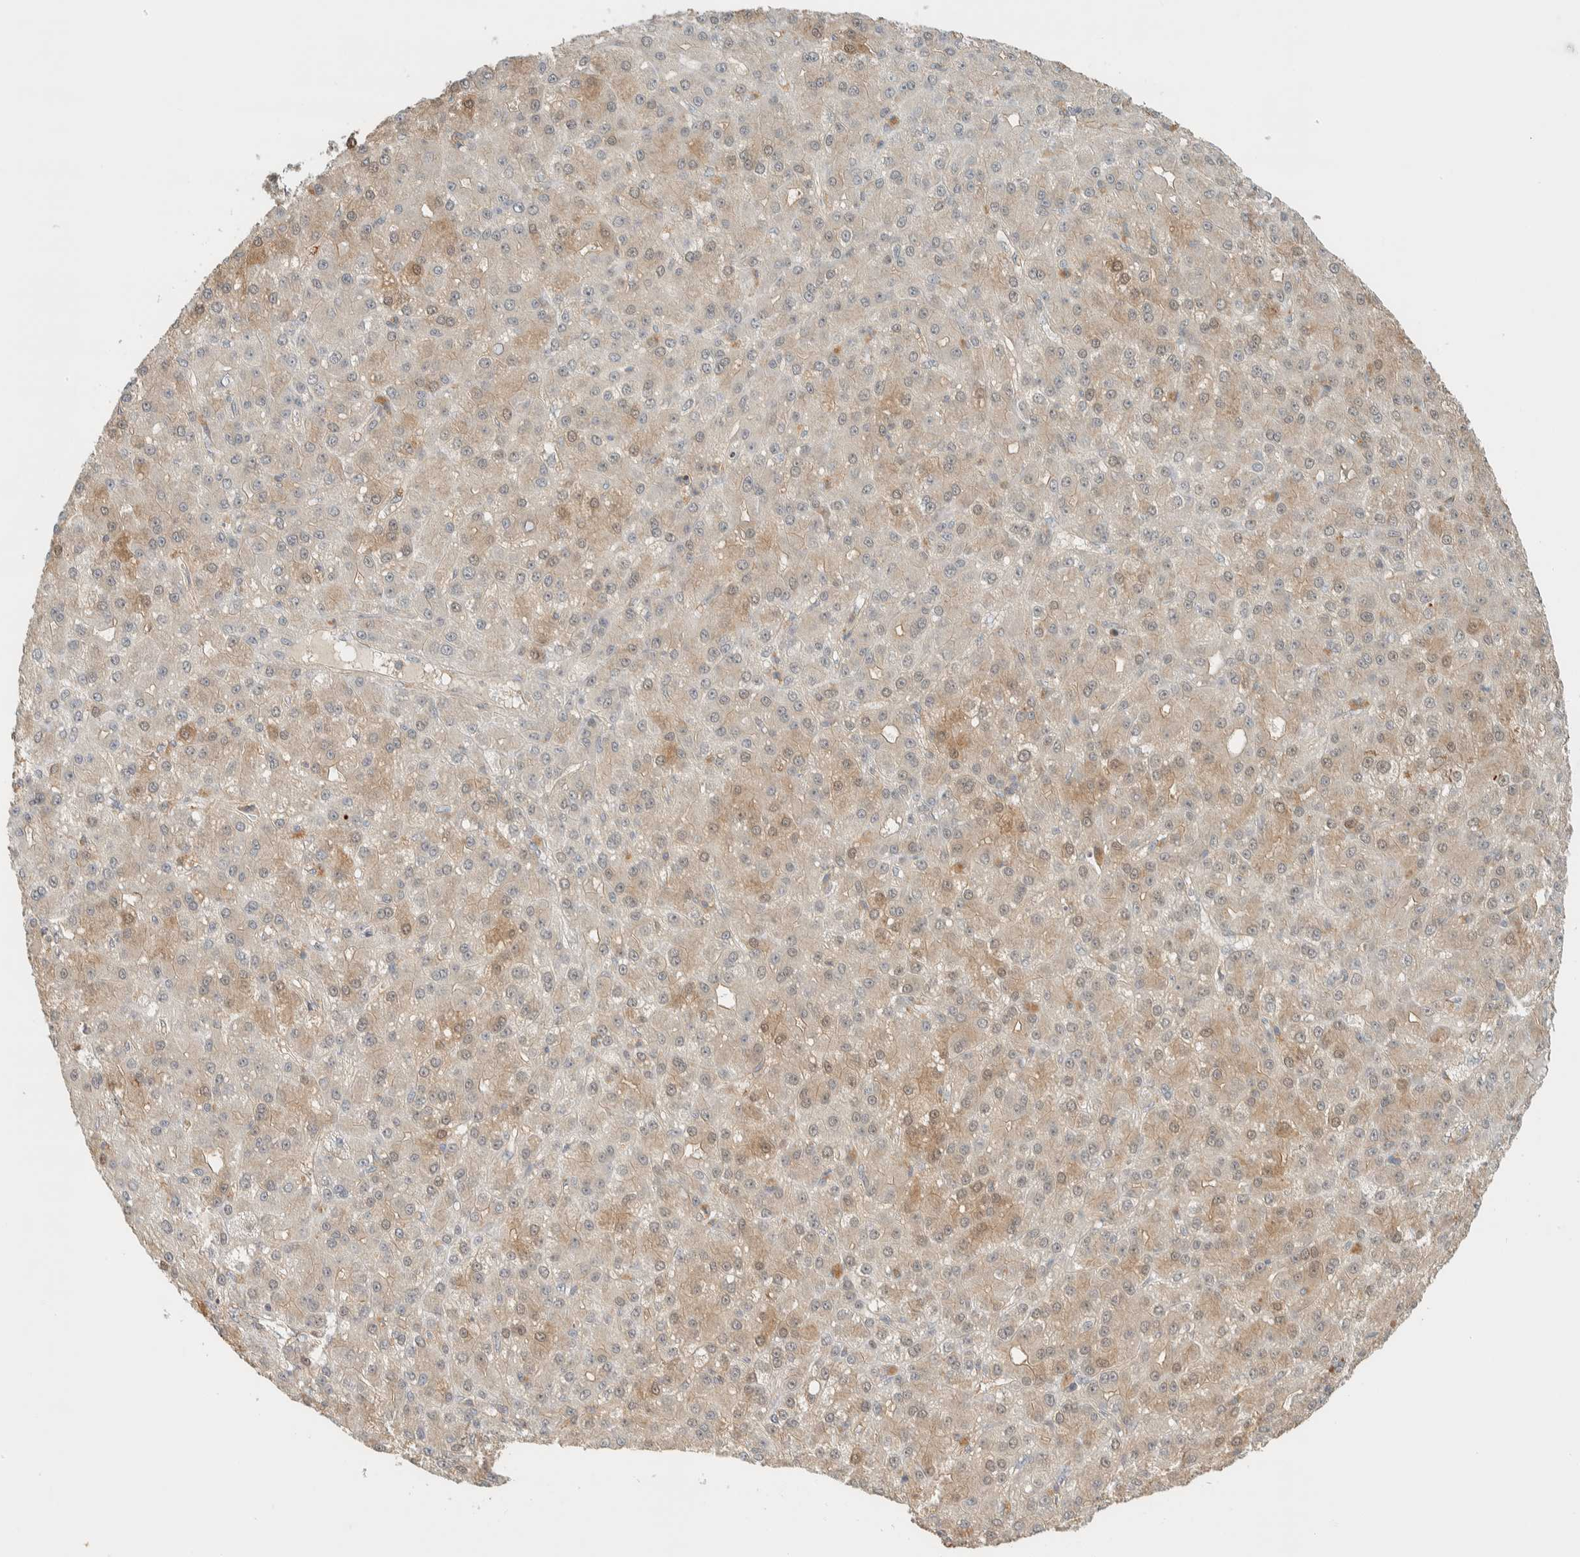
{"staining": {"intensity": "weak", "quantity": "<25%", "location": "cytoplasmic/membranous,nuclear"}, "tissue": "liver cancer", "cell_type": "Tumor cells", "image_type": "cancer", "snomed": [{"axis": "morphology", "description": "Carcinoma, Hepatocellular, NOS"}, {"axis": "topography", "description": "Liver"}], "caption": "Immunohistochemistry (IHC) of liver cancer (hepatocellular carcinoma) reveals no staining in tumor cells.", "gene": "RAB11FIP1", "patient": {"sex": "male", "age": 67}}